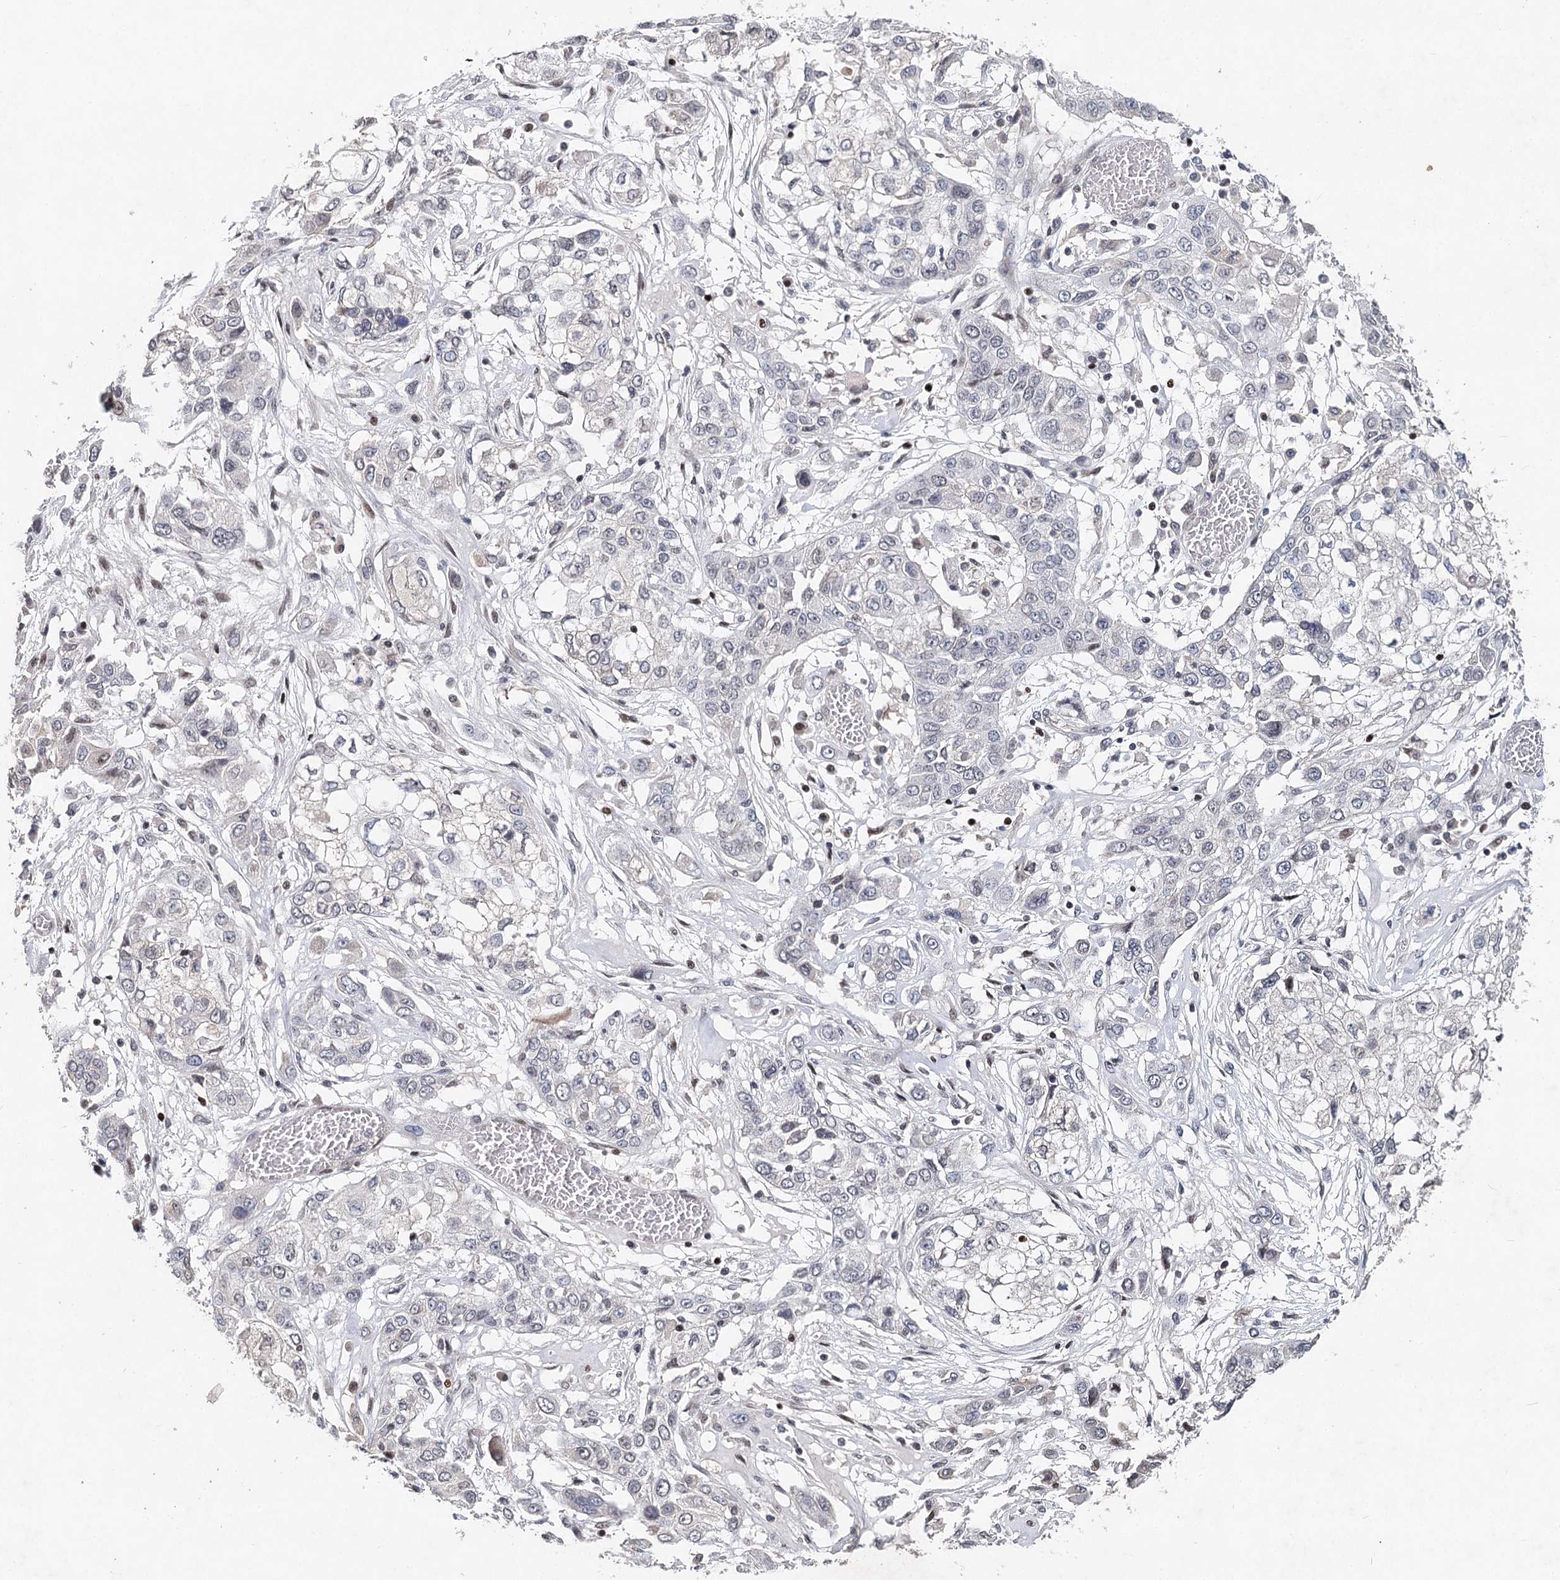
{"staining": {"intensity": "negative", "quantity": "none", "location": "none"}, "tissue": "lung cancer", "cell_type": "Tumor cells", "image_type": "cancer", "snomed": [{"axis": "morphology", "description": "Squamous cell carcinoma, NOS"}, {"axis": "topography", "description": "Lung"}], "caption": "A histopathology image of human lung squamous cell carcinoma is negative for staining in tumor cells.", "gene": "FRMD4A", "patient": {"sex": "male", "age": 71}}